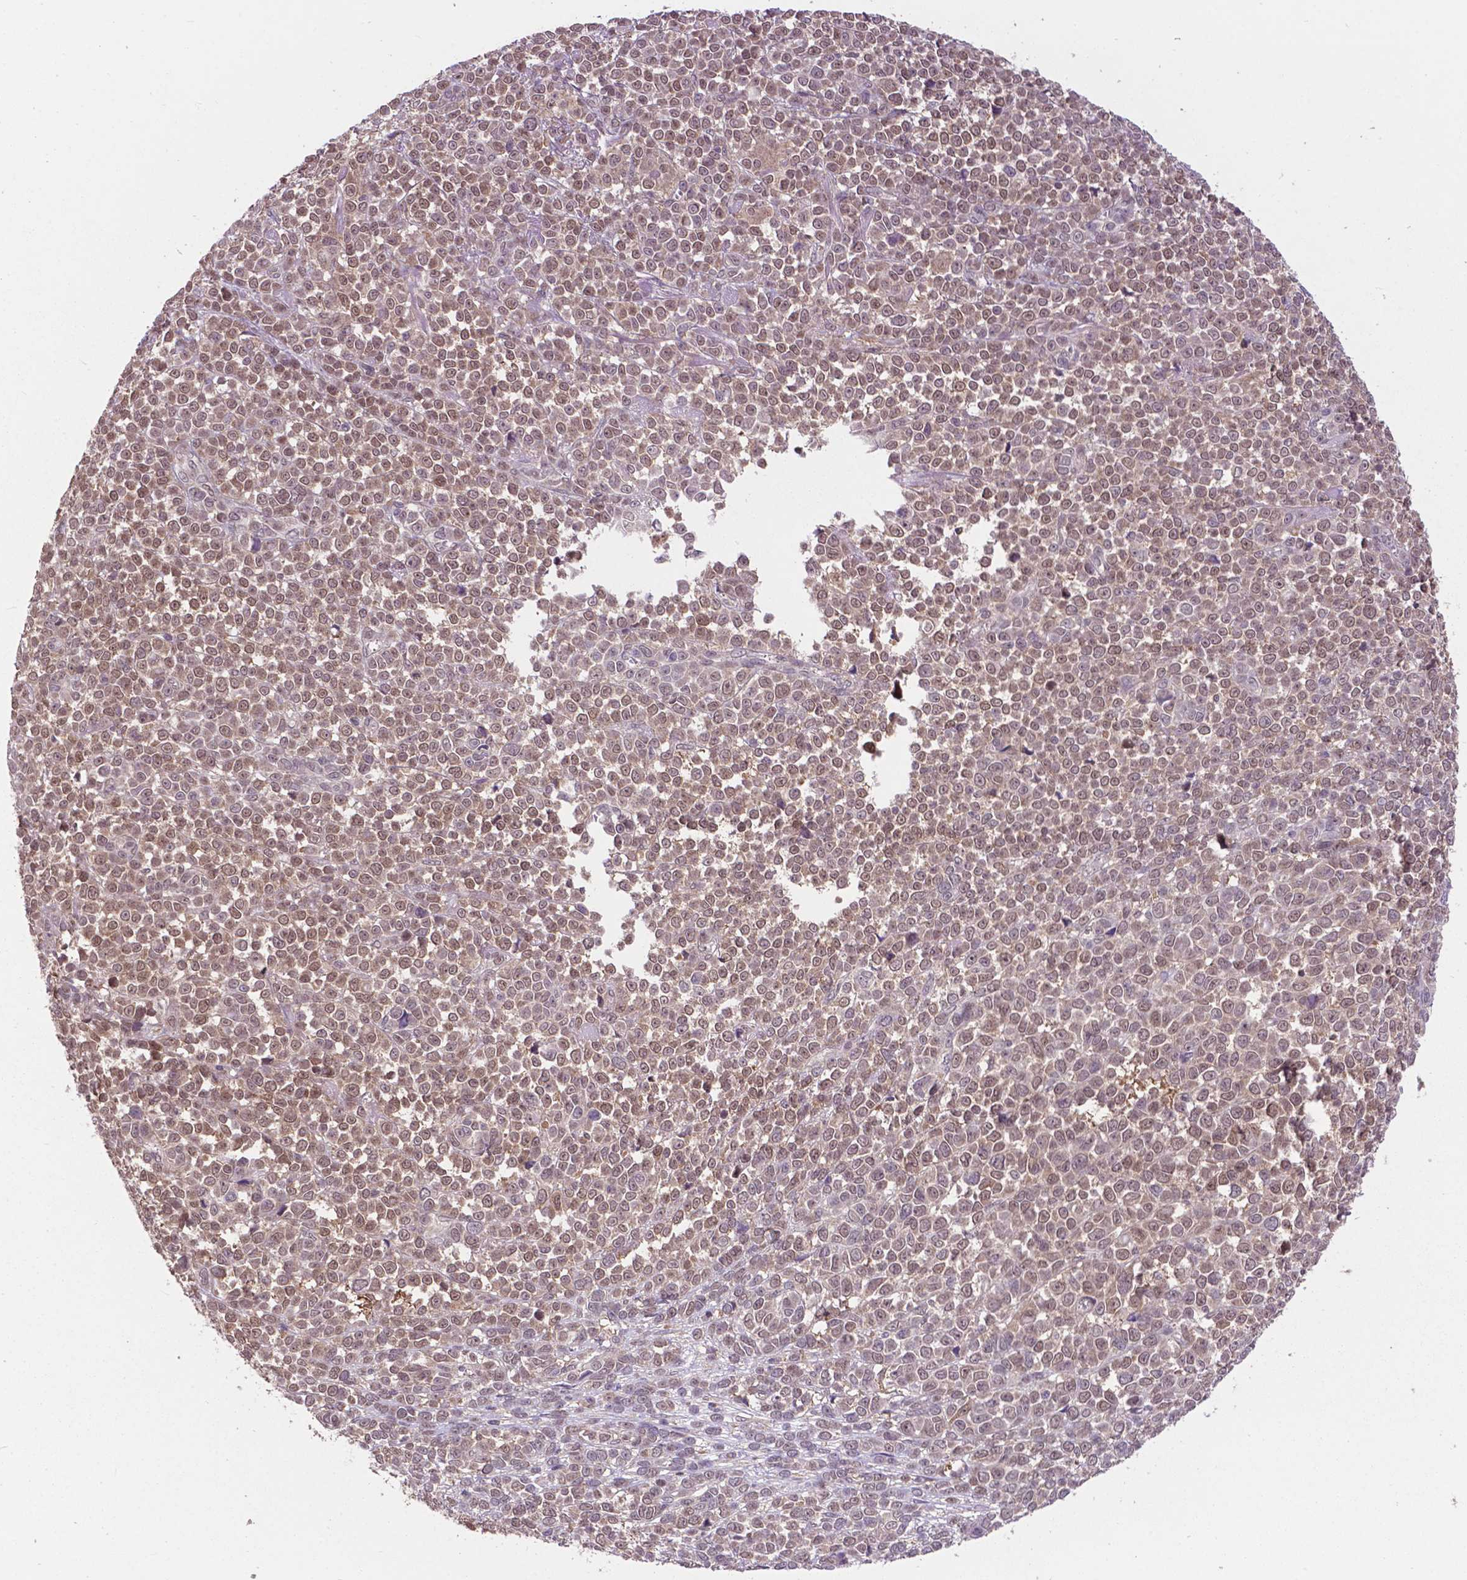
{"staining": {"intensity": "moderate", "quantity": "25%-75%", "location": "nuclear"}, "tissue": "melanoma", "cell_type": "Tumor cells", "image_type": "cancer", "snomed": [{"axis": "morphology", "description": "Malignant melanoma, NOS"}, {"axis": "topography", "description": "Skin"}], "caption": "This is a micrograph of immunohistochemistry (IHC) staining of melanoma, which shows moderate staining in the nuclear of tumor cells.", "gene": "OTUB1", "patient": {"sex": "female", "age": 95}}